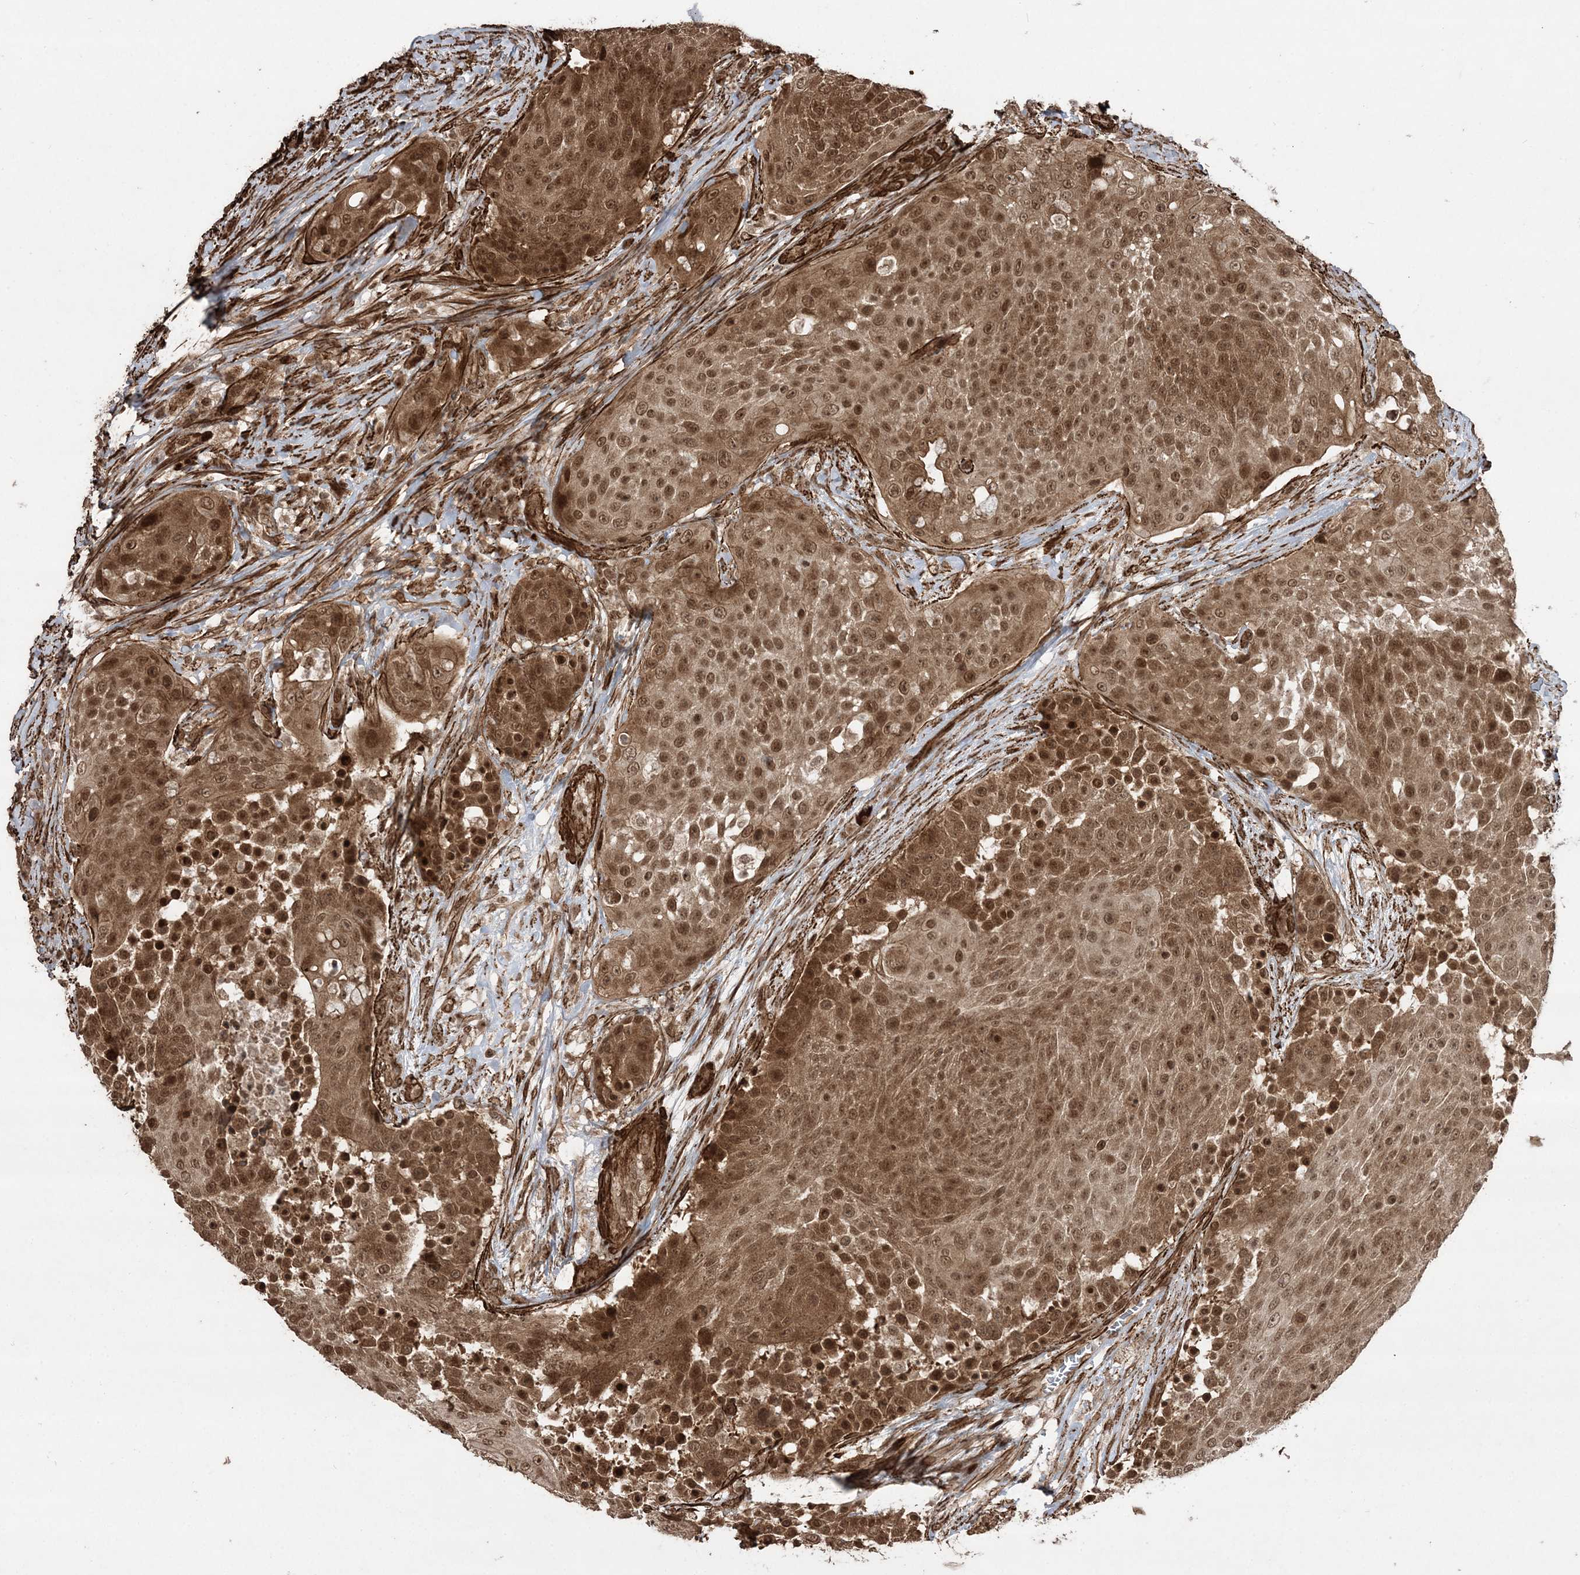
{"staining": {"intensity": "strong", "quantity": ">75%", "location": "cytoplasmic/membranous,nuclear"}, "tissue": "urothelial cancer", "cell_type": "Tumor cells", "image_type": "cancer", "snomed": [{"axis": "morphology", "description": "Urothelial carcinoma, High grade"}, {"axis": "topography", "description": "Urinary bladder"}], "caption": "High-grade urothelial carcinoma tissue shows strong cytoplasmic/membranous and nuclear staining in about >75% of tumor cells", "gene": "ETAA1", "patient": {"sex": "female", "age": 63}}